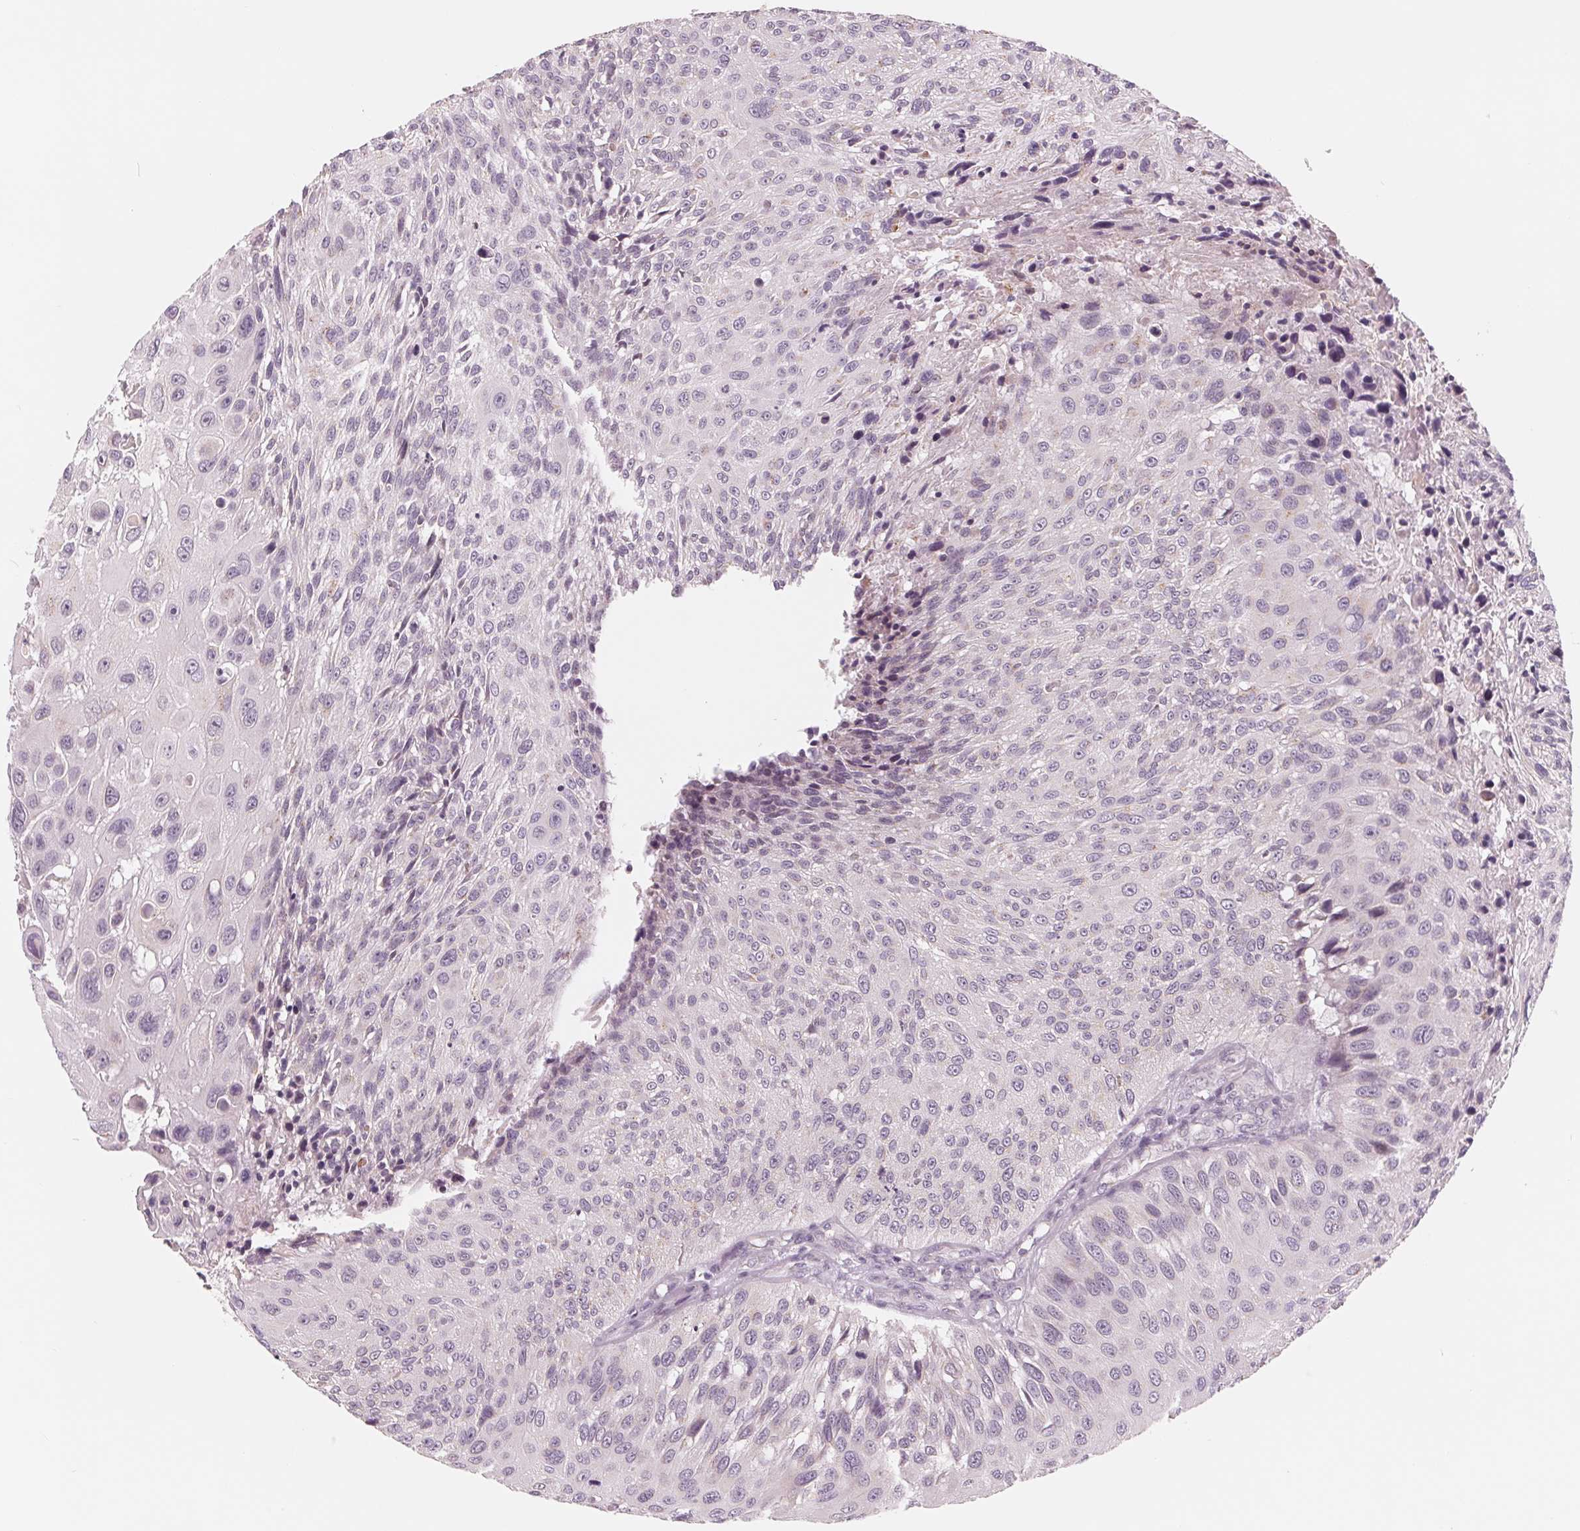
{"staining": {"intensity": "negative", "quantity": "none", "location": "none"}, "tissue": "urothelial cancer", "cell_type": "Tumor cells", "image_type": "cancer", "snomed": [{"axis": "morphology", "description": "Urothelial carcinoma, NOS"}, {"axis": "topography", "description": "Urinary bladder"}], "caption": "The photomicrograph exhibits no significant expression in tumor cells of urothelial cancer.", "gene": "IL9R", "patient": {"sex": "male", "age": 55}}